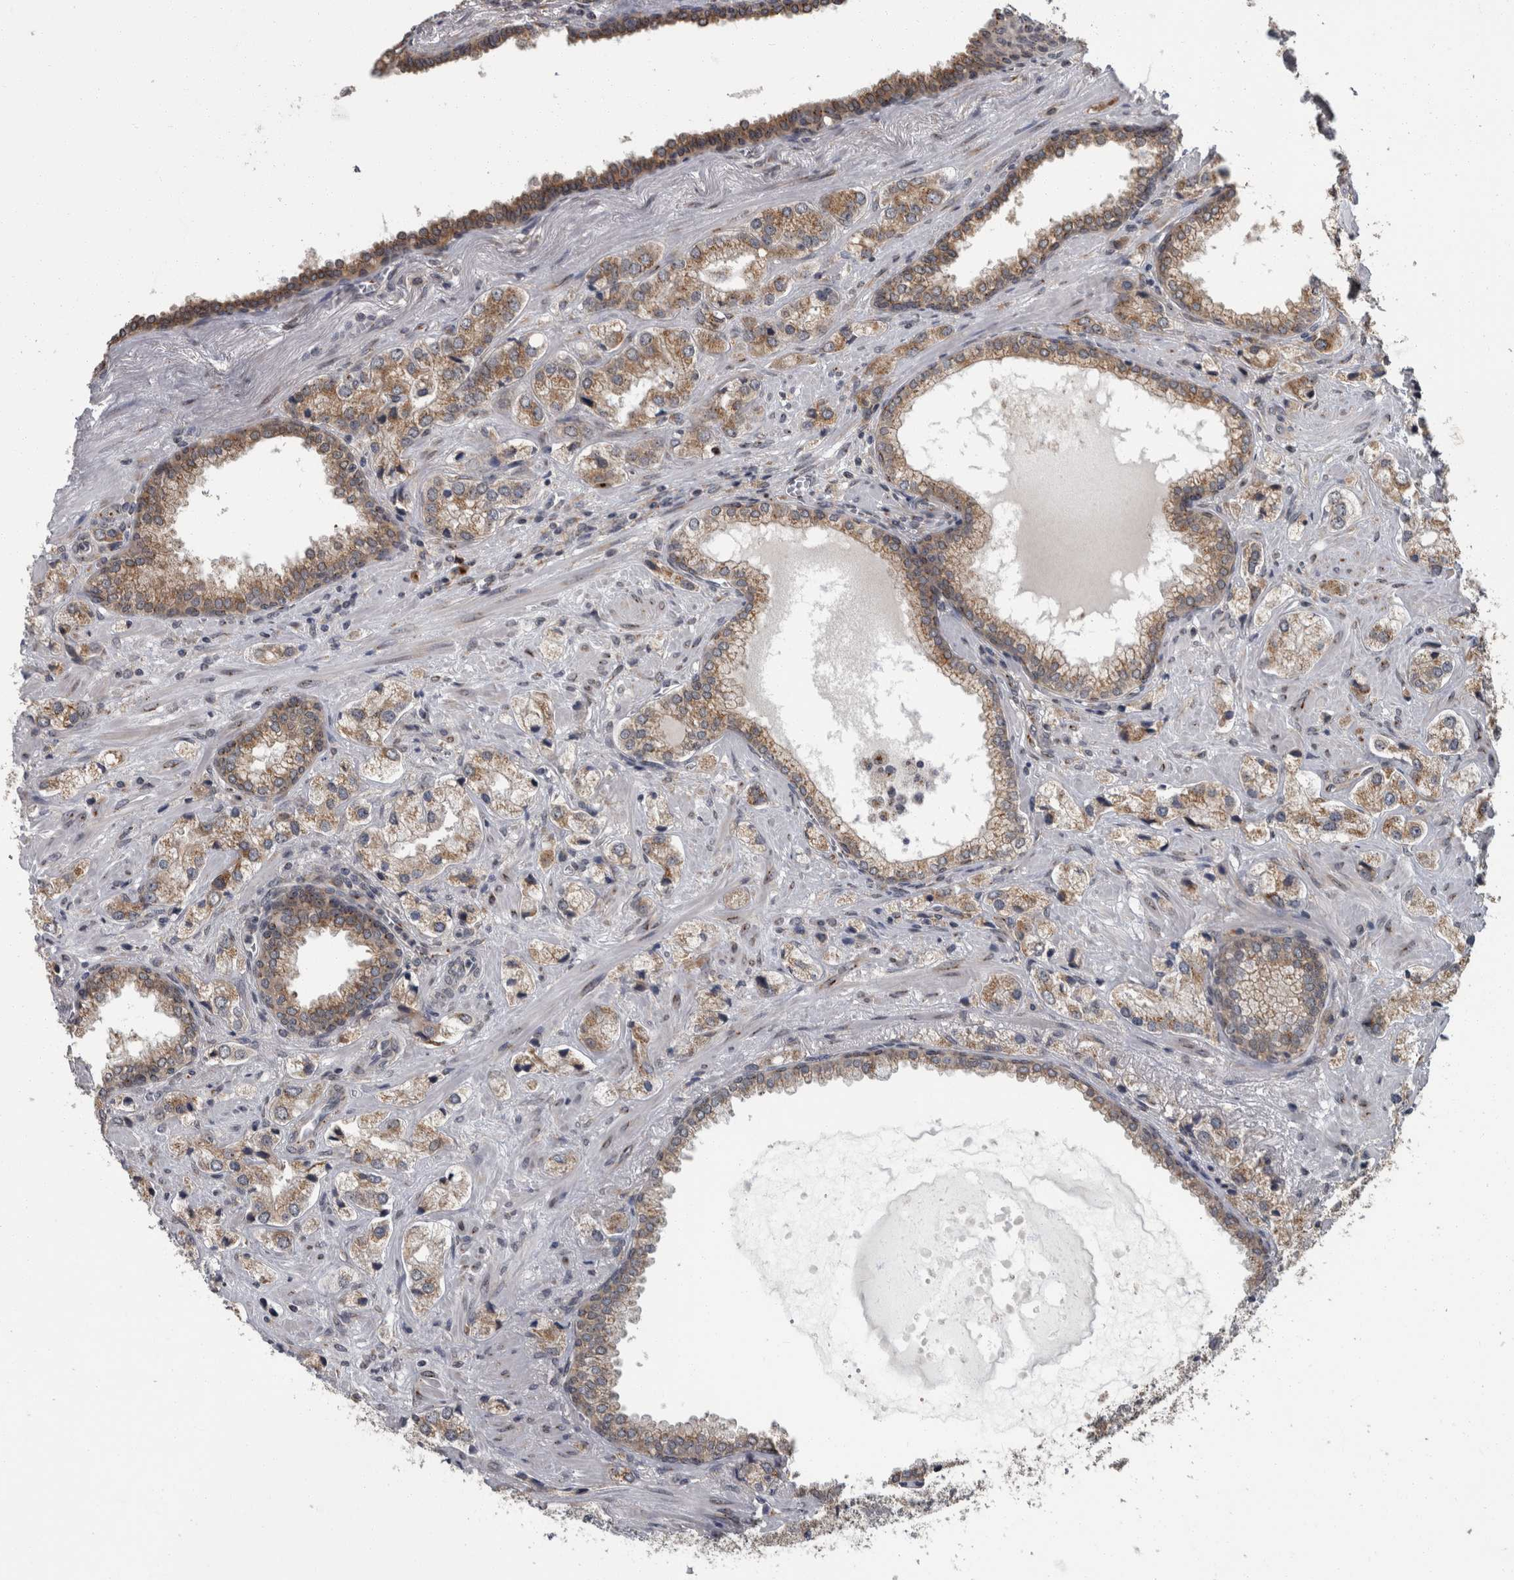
{"staining": {"intensity": "moderate", "quantity": "25%-75%", "location": "cytoplasmic/membranous"}, "tissue": "prostate cancer", "cell_type": "Tumor cells", "image_type": "cancer", "snomed": [{"axis": "morphology", "description": "Adenocarcinoma, High grade"}, {"axis": "topography", "description": "Prostate"}], "caption": "Protein positivity by IHC exhibits moderate cytoplasmic/membranous expression in approximately 25%-75% of tumor cells in adenocarcinoma (high-grade) (prostate). (DAB = brown stain, brightfield microscopy at high magnification).", "gene": "LMAN2L", "patient": {"sex": "male", "age": 66}}